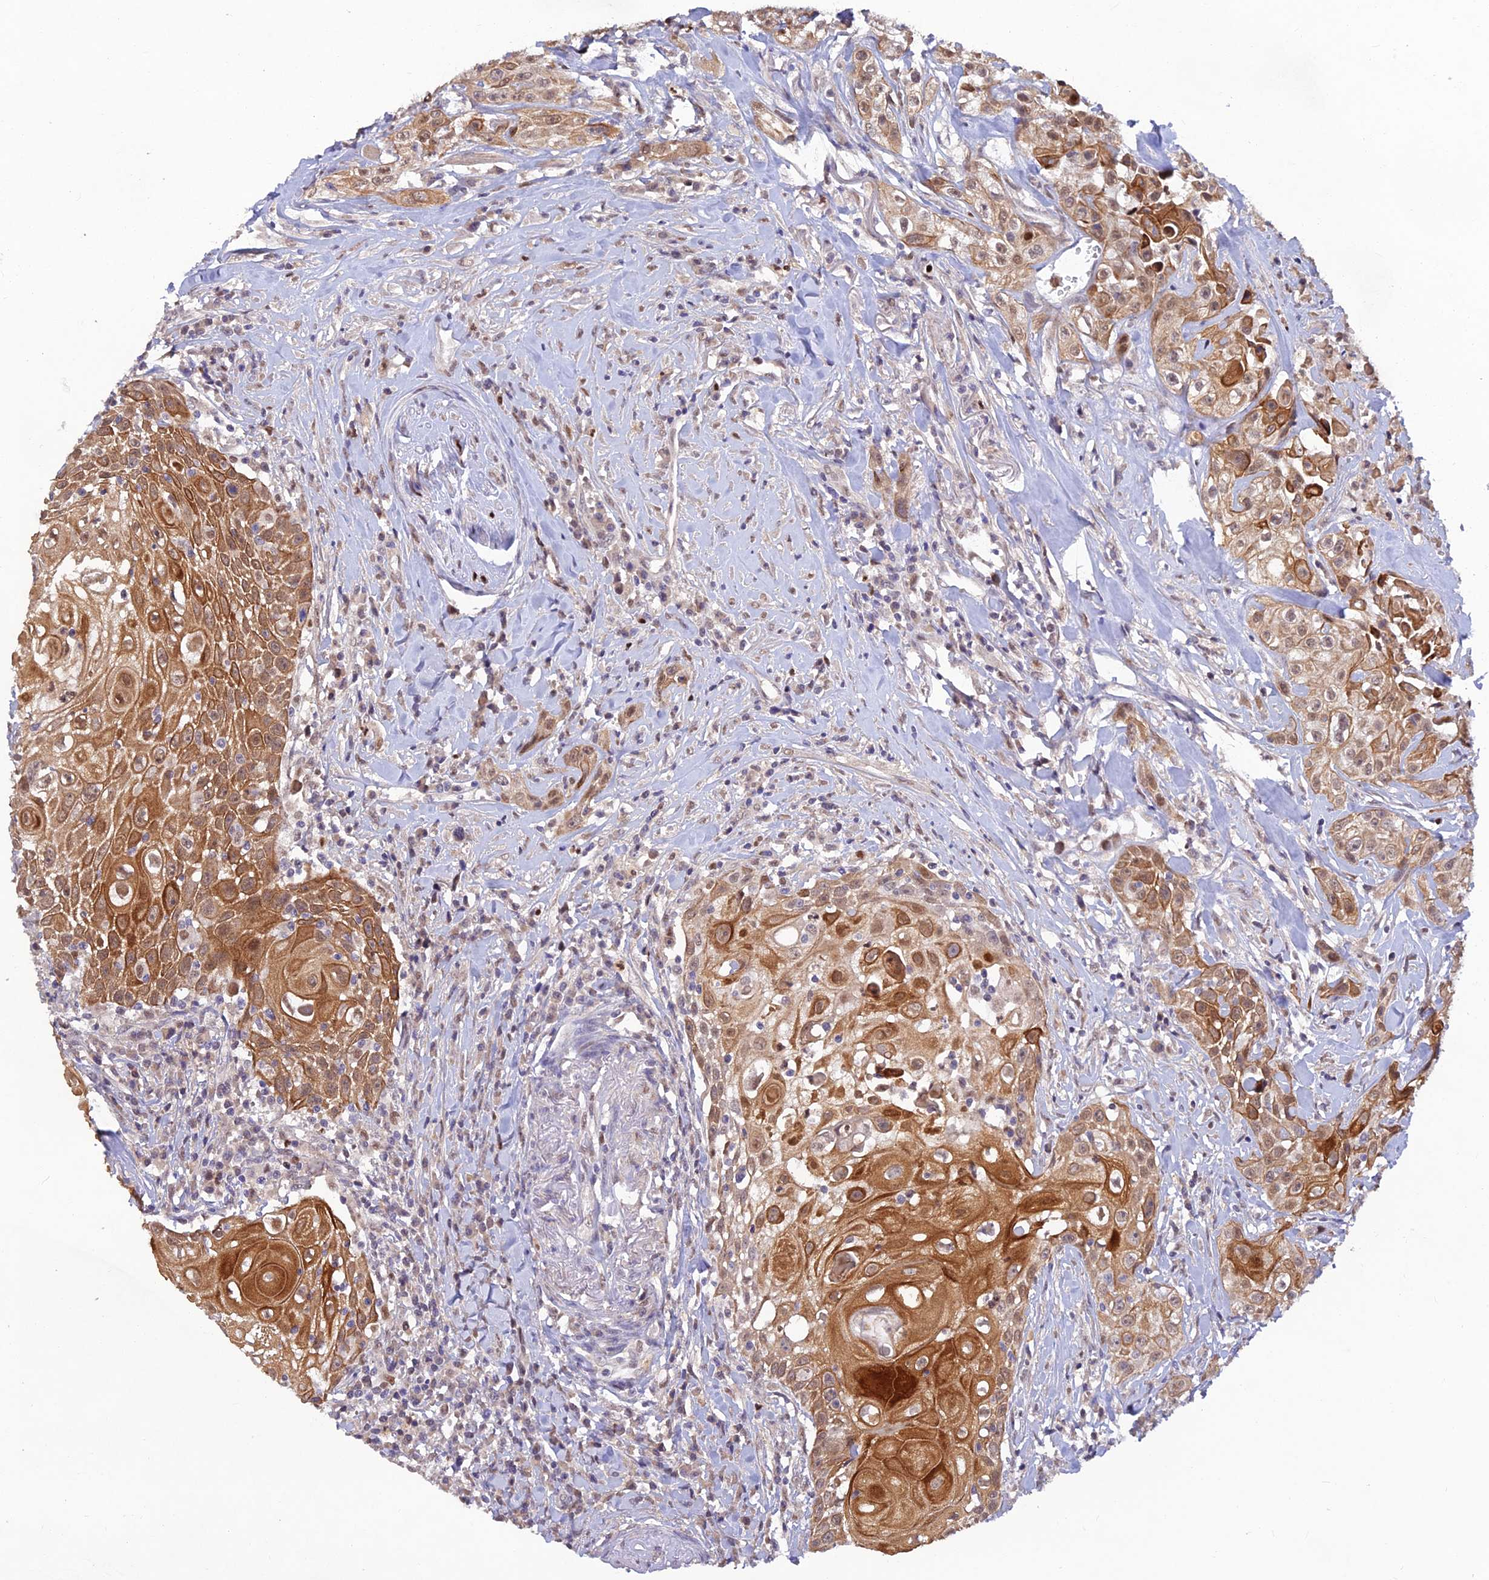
{"staining": {"intensity": "strong", "quantity": ">75%", "location": "cytoplasmic/membranous"}, "tissue": "head and neck cancer", "cell_type": "Tumor cells", "image_type": "cancer", "snomed": [{"axis": "morphology", "description": "Squamous cell carcinoma, NOS"}, {"axis": "topography", "description": "Oral tissue"}, {"axis": "topography", "description": "Head-Neck"}], "caption": "An immunohistochemistry (IHC) micrograph of neoplastic tissue is shown. Protein staining in brown shows strong cytoplasmic/membranous positivity in head and neck cancer within tumor cells.", "gene": "FASTKD5", "patient": {"sex": "female", "age": 82}}